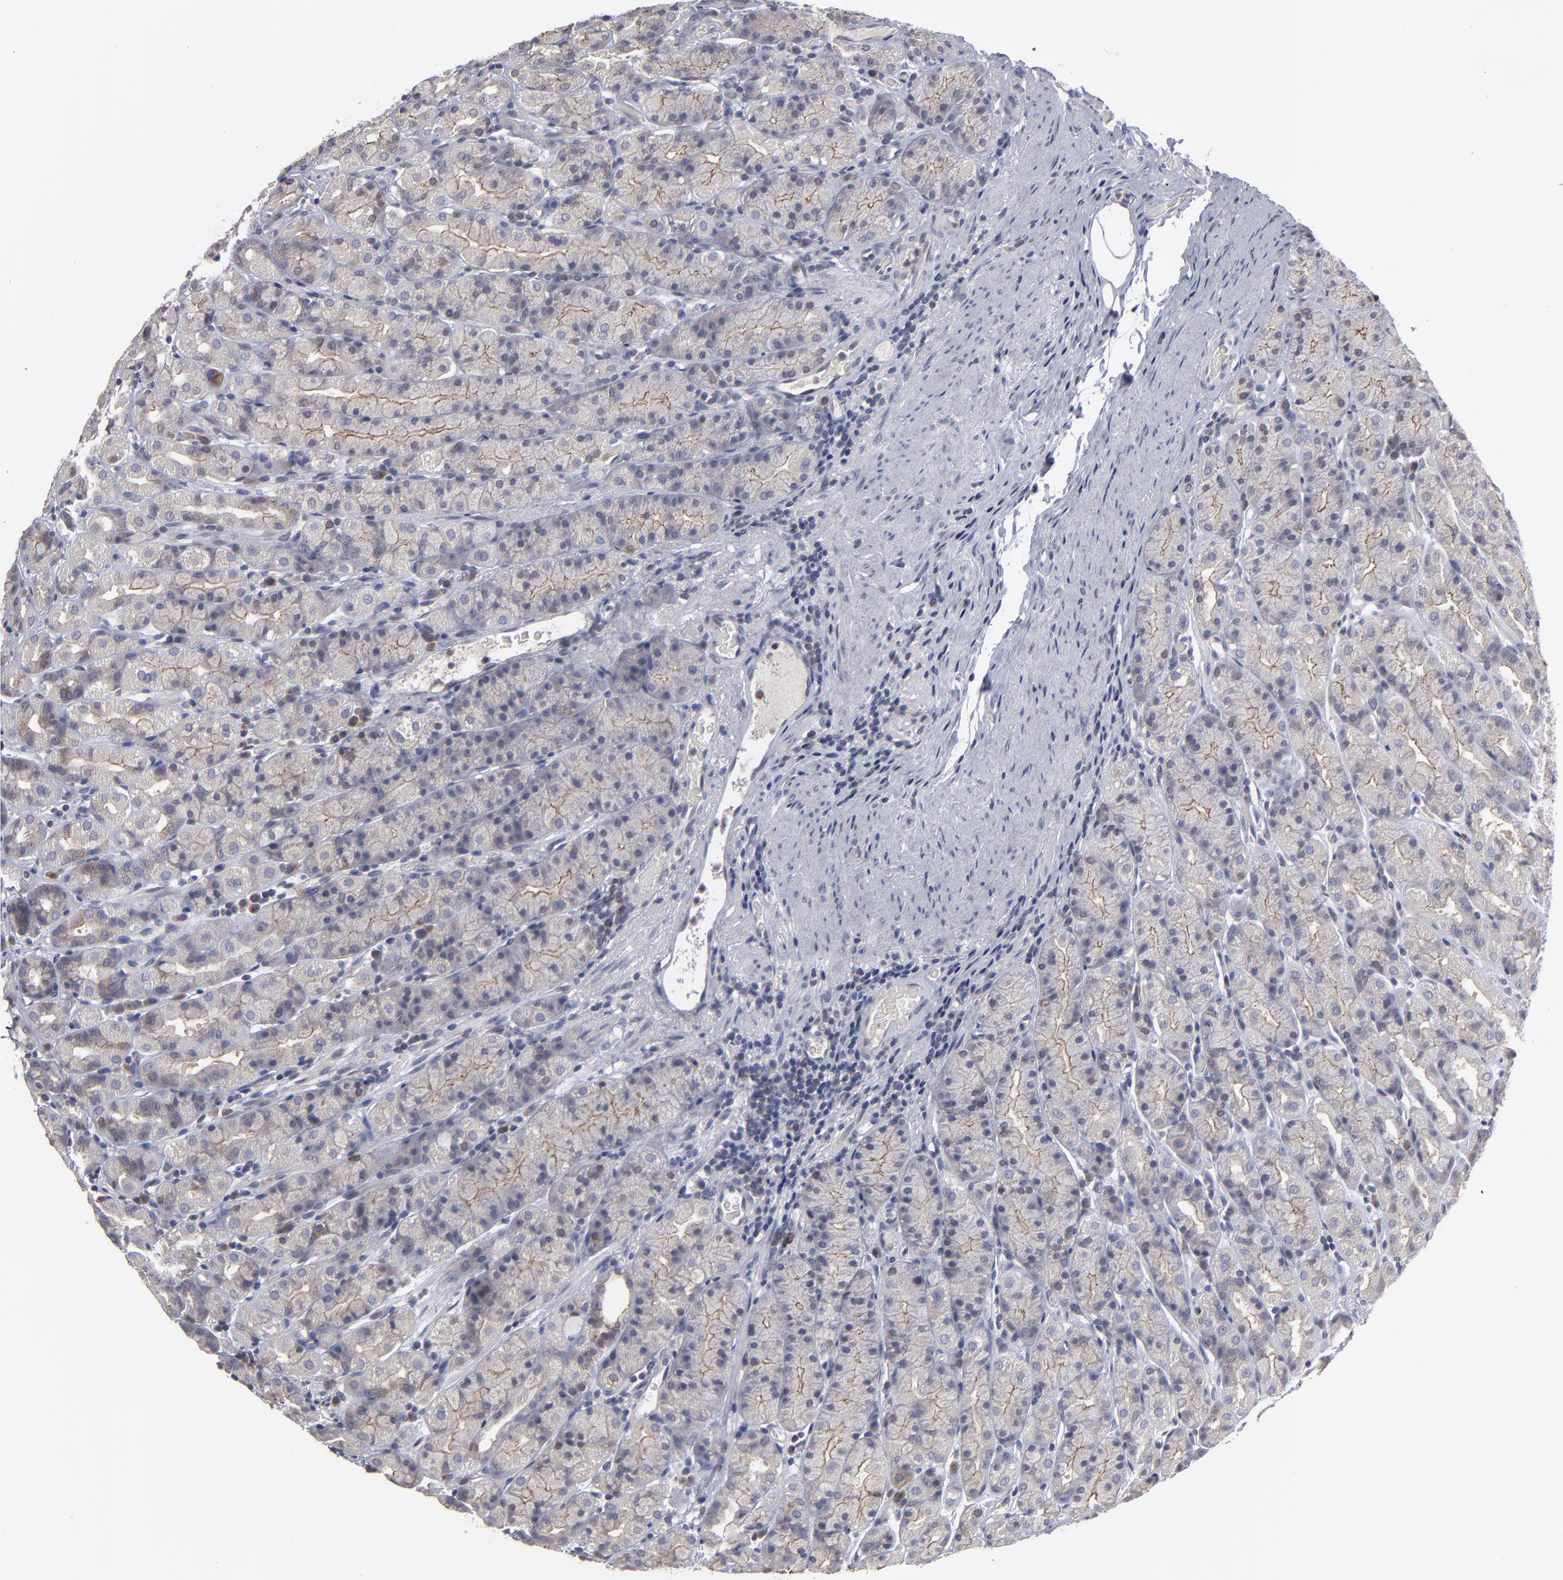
{"staining": {"intensity": "moderate", "quantity": "<25%", "location": "cytoplasmic/membranous"}, "tissue": "stomach", "cell_type": "Glandular cells", "image_type": "normal", "snomed": [{"axis": "morphology", "description": "Normal tissue, NOS"}, {"axis": "topography", "description": "Stomach, upper"}], "caption": "About <25% of glandular cells in benign human stomach show moderate cytoplasmic/membranous protein staining as visualized by brown immunohistochemical staining.", "gene": "CEP97", "patient": {"sex": "male", "age": 68}}